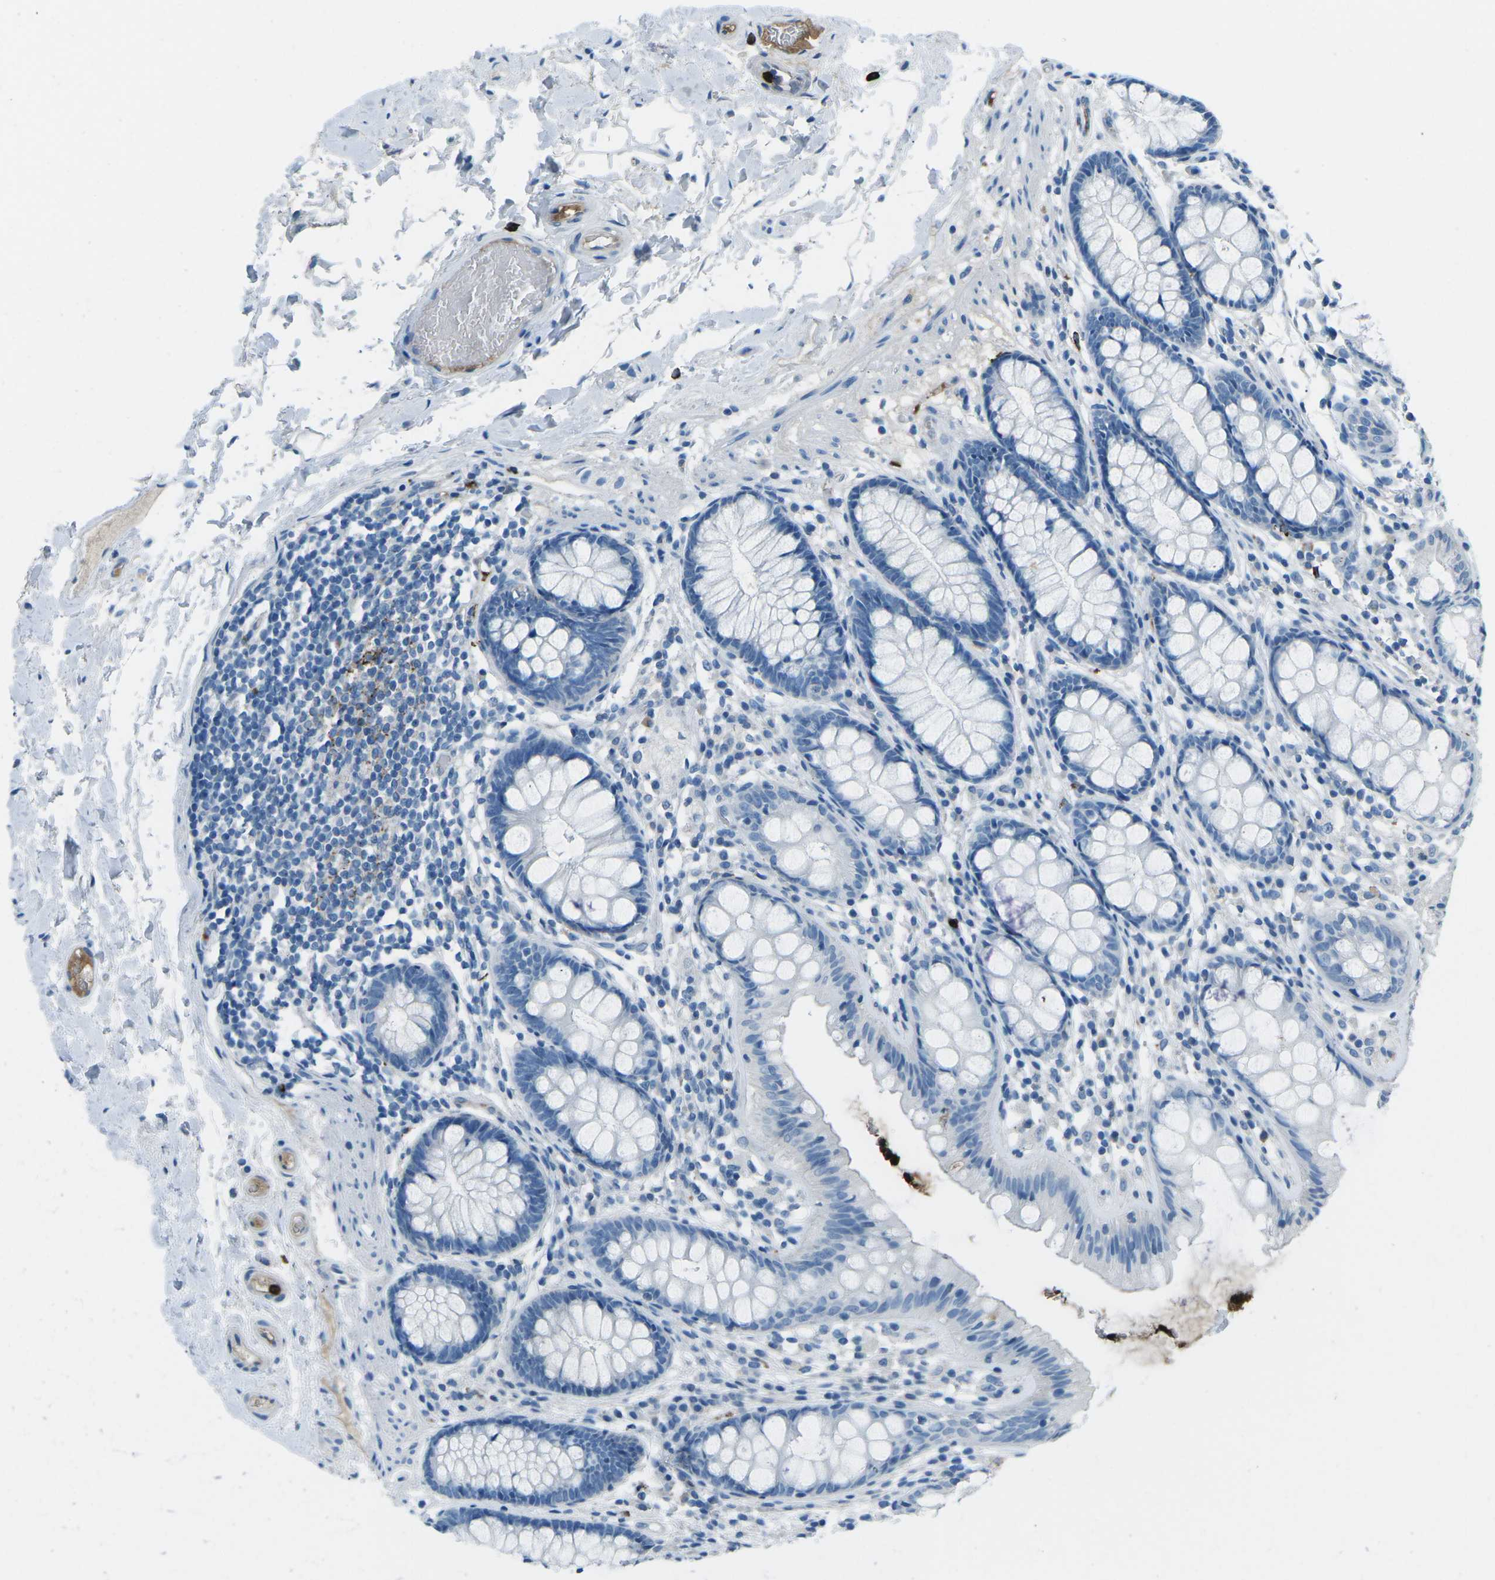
{"staining": {"intensity": "negative", "quantity": "none", "location": "none"}, "tissue": "colon", "cell_type": "Endothelial cells", "image_type": "normal", "snomed": [{"axis": "morphology", "description": "Normal tissue, NOS"}, {"axis": "topography", "description": "Colon"}], "caption": "There is no significant positivity in endothelial cells of colon. (Immunohistochemistry, brightfield microscopy, high magnification).", "gene": "FCN1", "patient": {"sex": "female", "age": 56}}